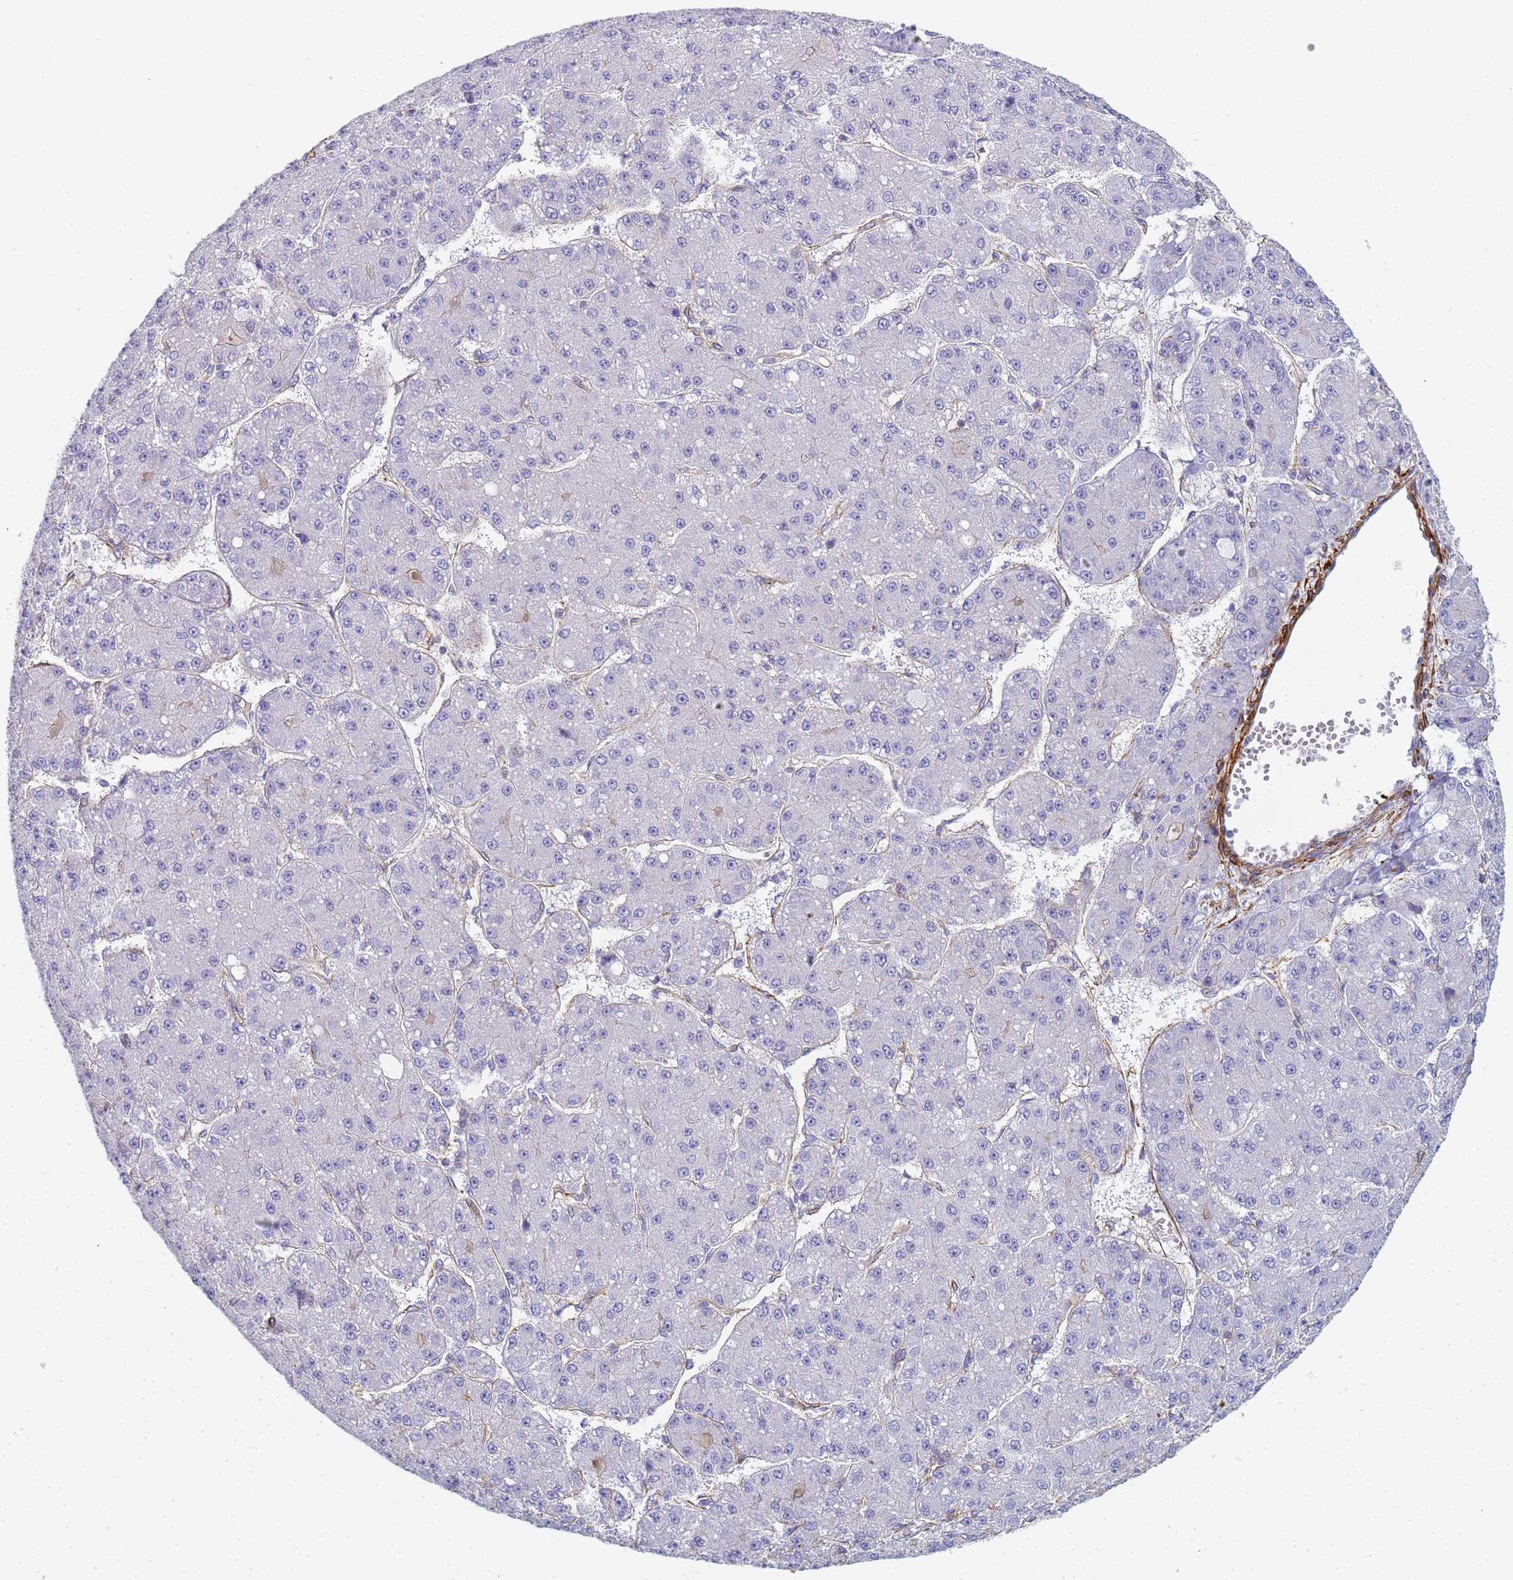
{"staining": {"intensity": "negative", "quantity": "none", "location": "none"}, "tissue": "liver cancer", "cell_type": "Tumor cells", "image_type": "cancer", "snomed": [{"axis": "morphology", "description": "Carcinoma, Hepatocellular, NOS"}, {"axis": "topography", "description": "Liver"}], "caption": "Micrograph shows no protein positivity in tumor cells of liver hepatocellular carcinoma tissue.", "gene": "TPM1", "patient": {"sex": "male", "age": 67}}